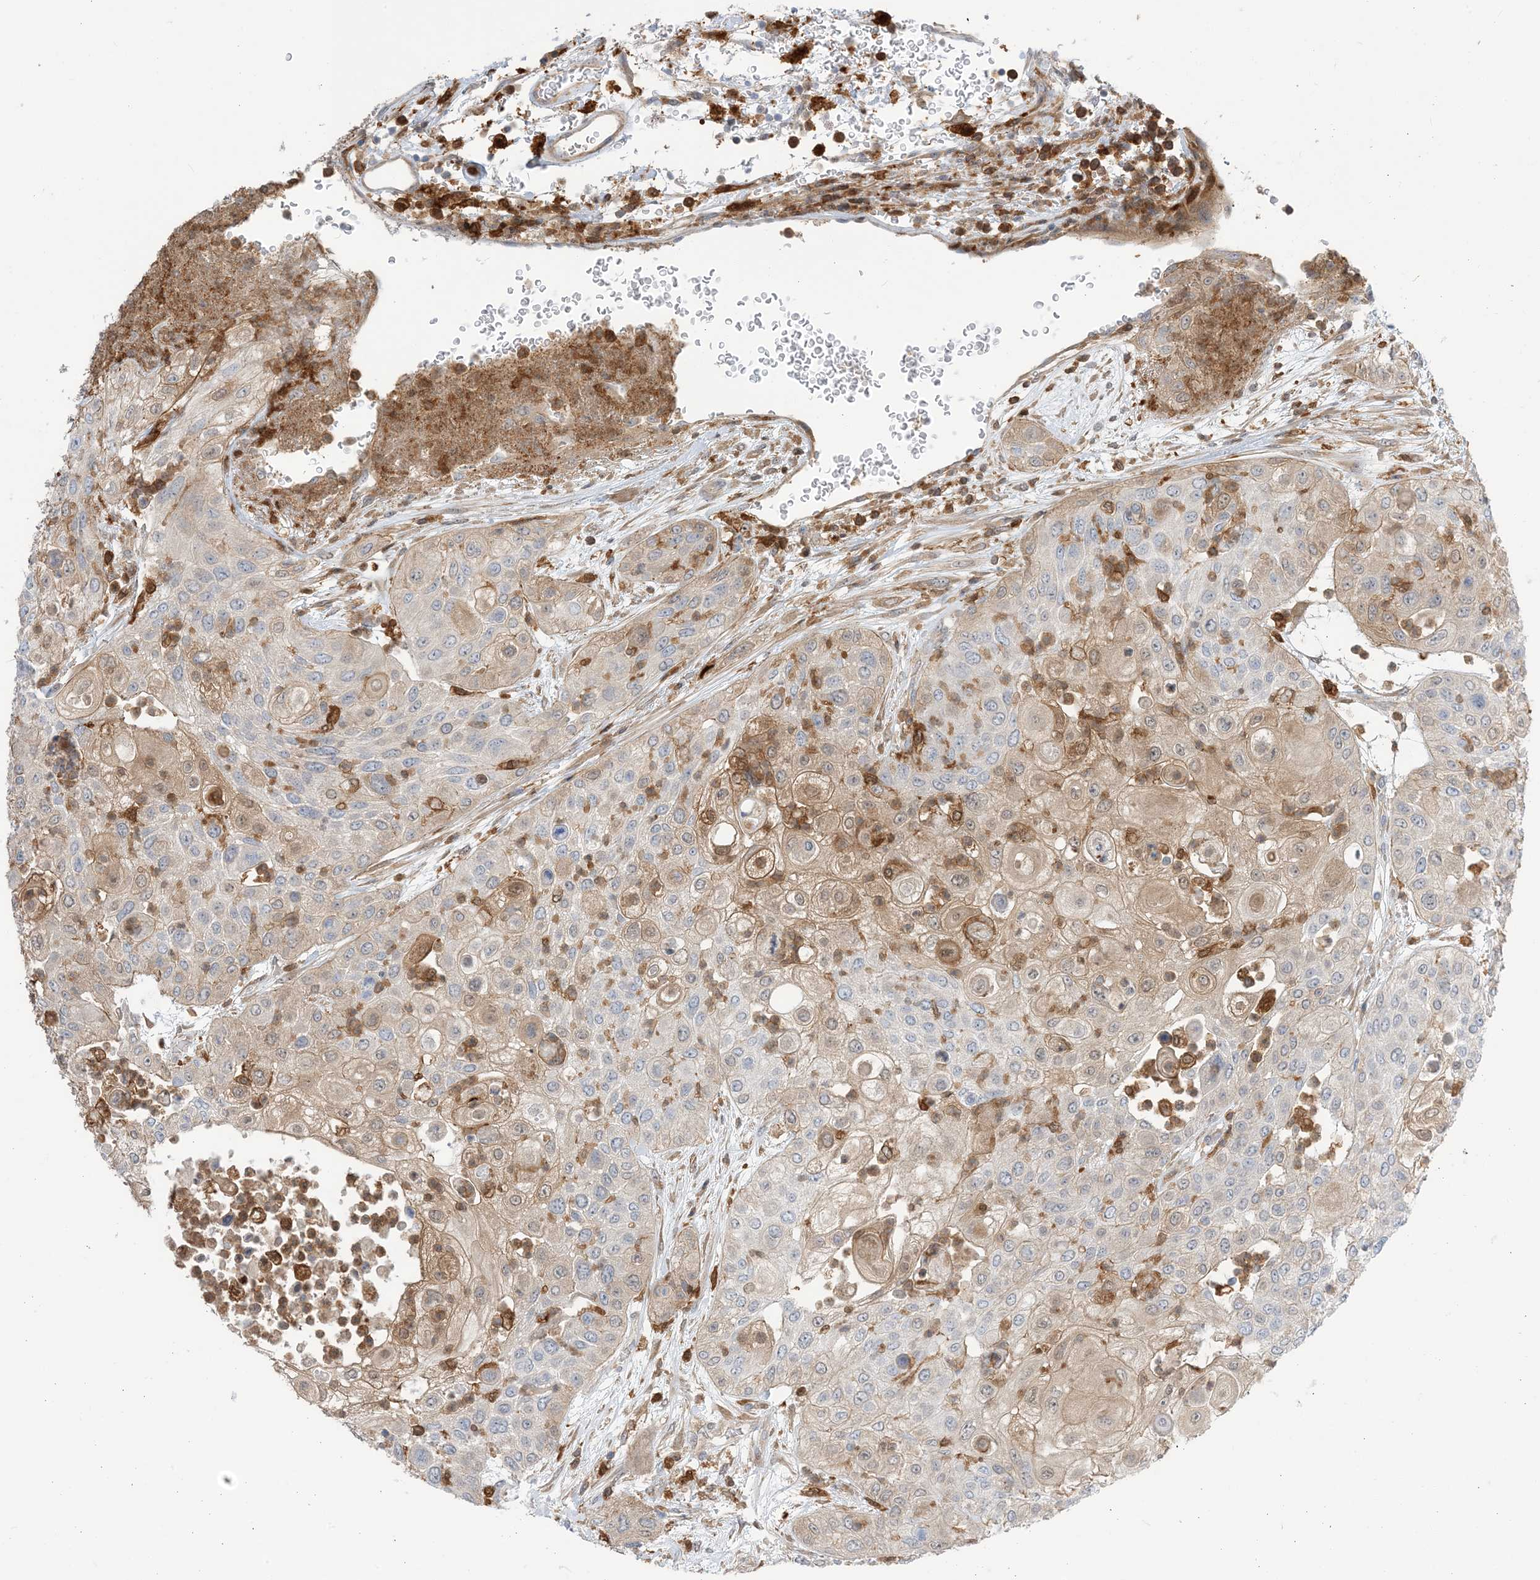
{"staining": {"intensity": "moderate", "quantity": "<25%", "location": "cytoplasmic/membranous"}, "tissue": "urothelial cancer", "cell_type": "Tumor cells", "image_type": "cancer", "snomed": [{"axis": "morphology", "description": "Urothelial carcinoma, High grade"}, {"axis": "topography", "description": "Urinary bladder"}], "caption": "Brown immunohistochemical staining in human urothelial cancer displays moderate cytoplasmic/membranous staining in about <25% of tumor cells.", "gene": "NAGK", "patient": {"sex": "female", "age": 79}}